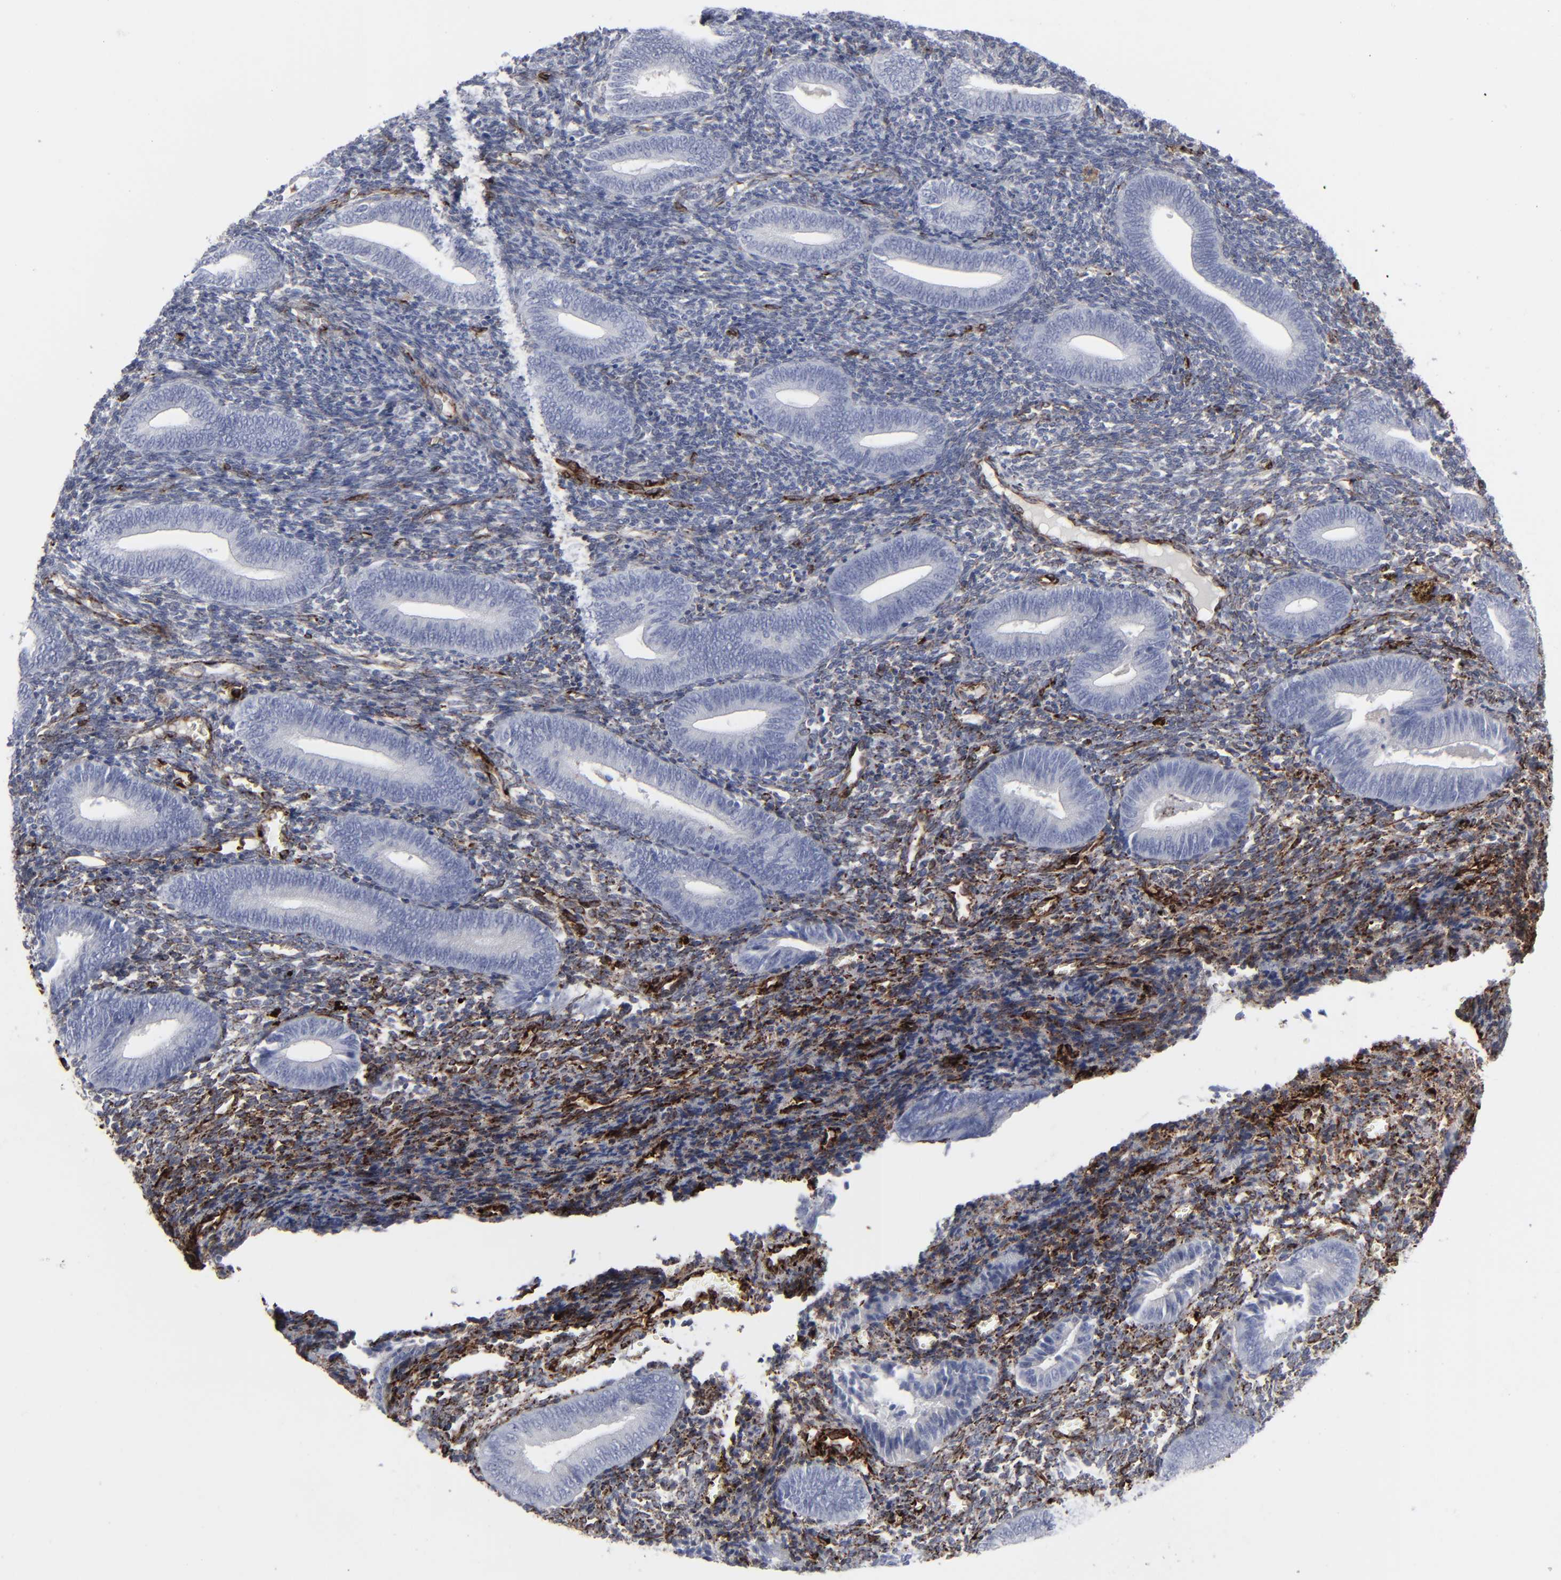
{"staining": {"intensity": "moderate", "quantity": ">75%", "location": "cytoplasmic/membranous"}, "tissue": "endometrium", "cell_type": "Cells in endometrial stroma", "image_type": "normal", "snomed": [{"axis": "morphology", "description": "Normal tissue, NOS"}, {"axis": "topography", "description": "Uterus"}, {"axis": "topography", "description": "Endometrium"}], "caption": "The micrograph reveals staining of normal endometrium, revealing moderate cytoplasmic/membranous protein staining (brown color) within cells in endometrial stroma.", "gene": "SPARC", "patient": {"sex": "female", "age": 33}}